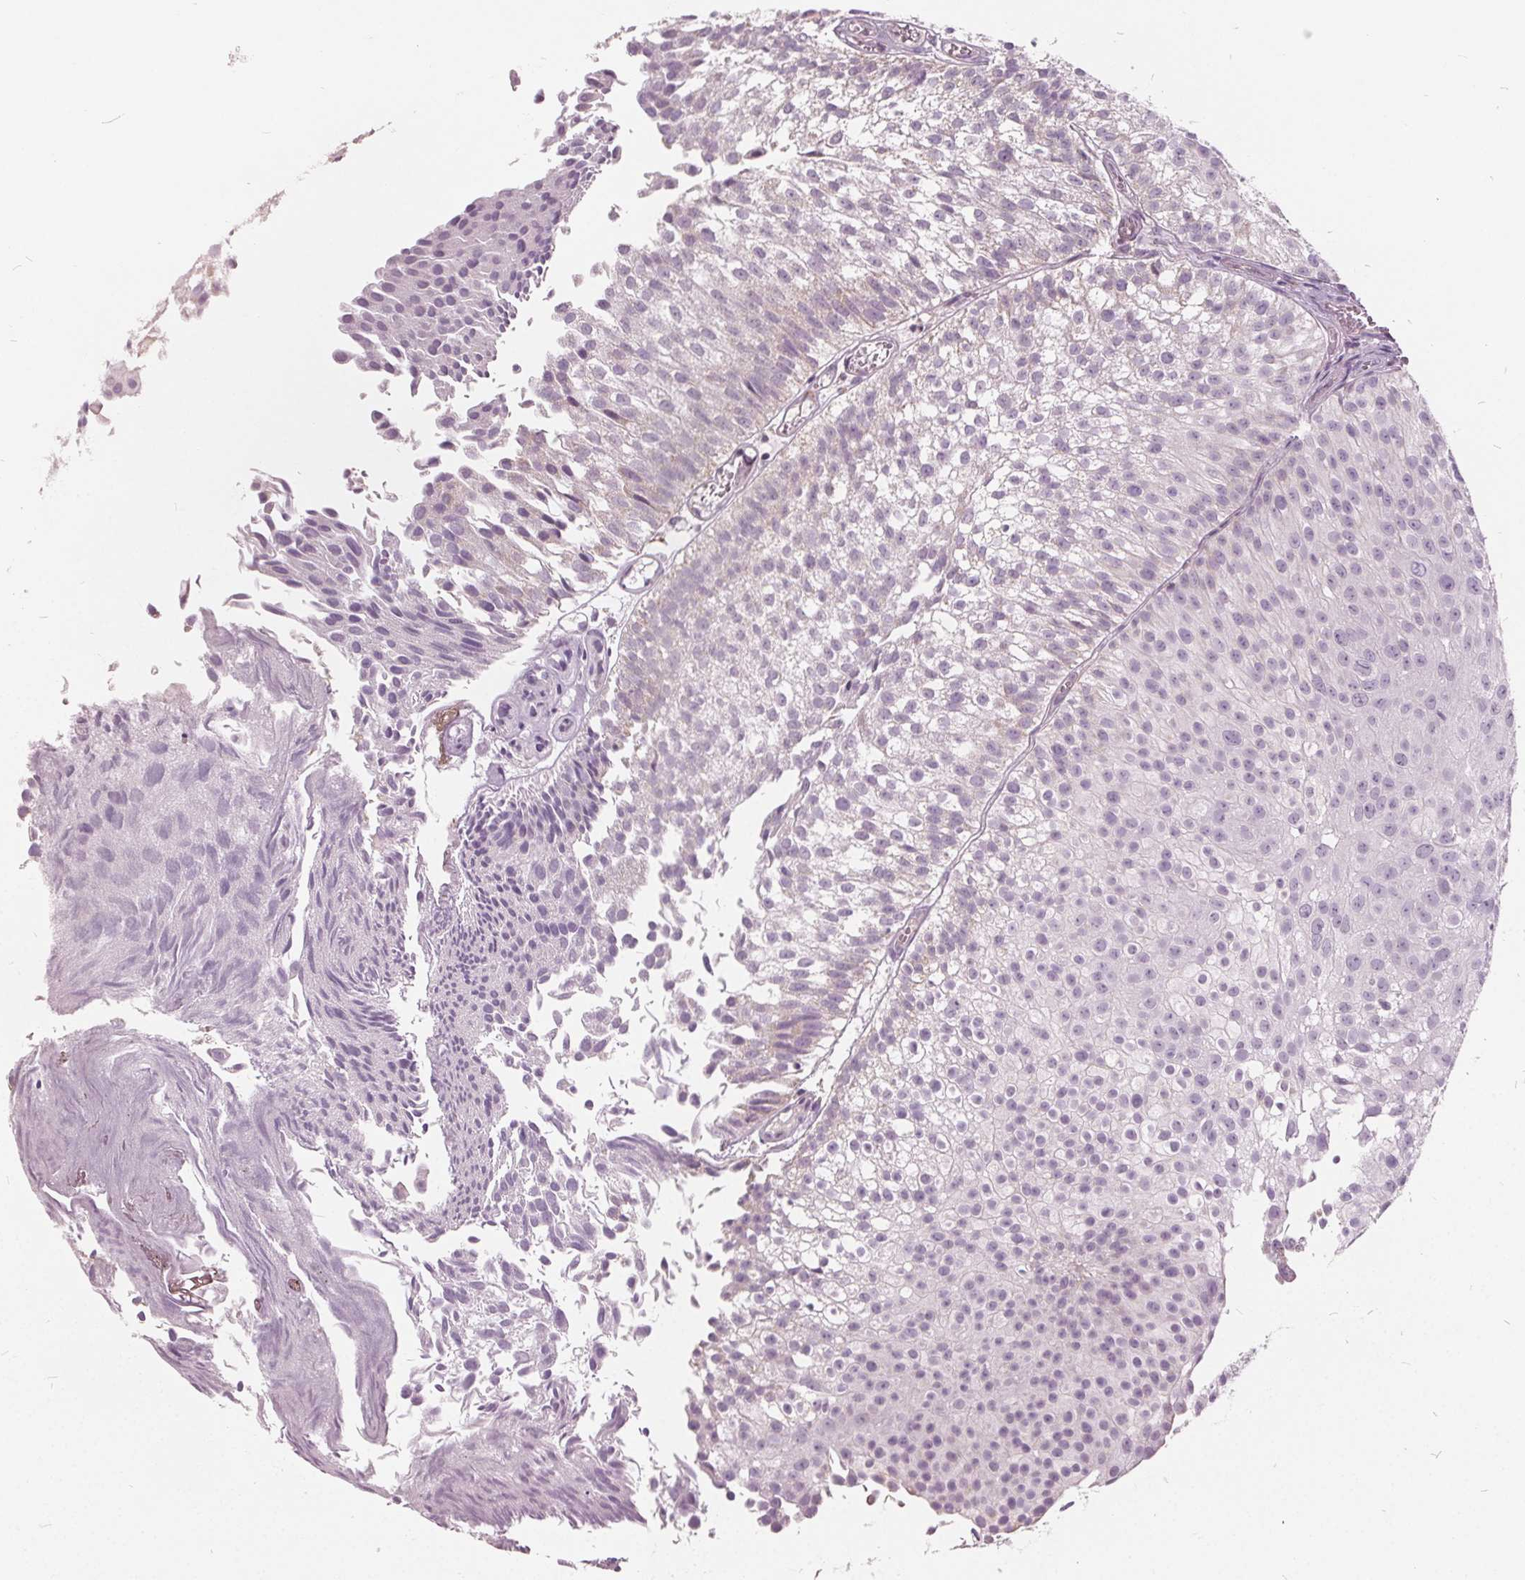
{"staining": {"intensity": "negative", "quantity": "none", "location": "none"}, "tissue": "urothelial cancer", "cell_type": "Tumor cells", "image_type": "cancer", "snomed": [{"axis": "morphology", "description": "Urothelial carcinoma, Low grade"}, {"axis": "topography", "description": "Urinary bladder"}], "caption": "DAB (3,3'-diaminobenzidine) immunohistochemical staining of low-grade urothelial carcinoma shows no significant positivity in tumor cells.", "gene": "ECI2", "patient": {"sex": "male", "age": 70}}